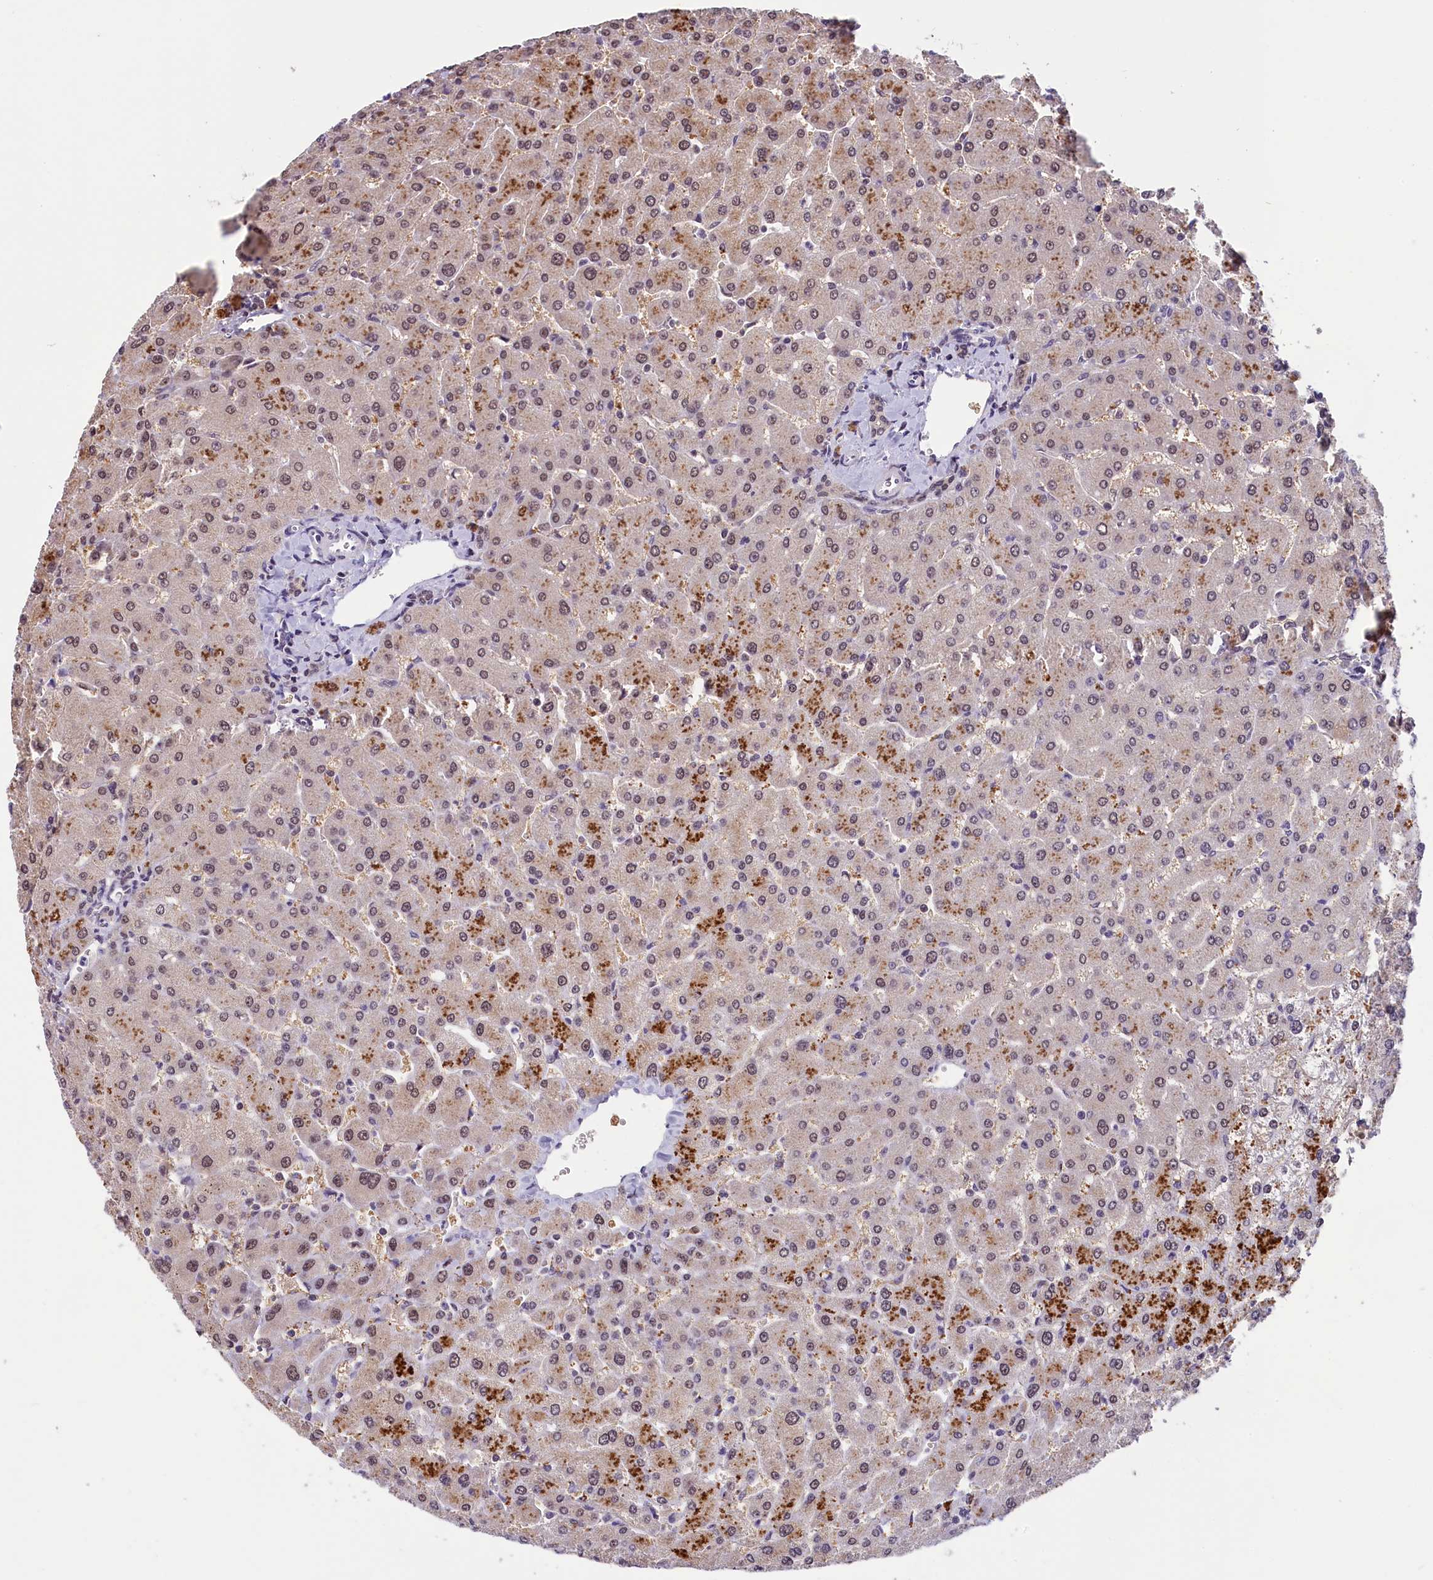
{"staining": {"intensity": "weak", "quantity": ">75%", "location": "nuclear"}, "tissue": "liver", "cell_type": "Cholangiocytes", "image_type": "normal", "snomed": [{"axis": "morphology", "description": "Normal tissue, NOS"}, {"axis": "topography", "description": "Liver"}], "caption": "Human liver stained for a protein (brown) displays weak nuclear positive positivity in approximately >75% of cholangiocytes.", "gene": "ZC3H4", "patient": {"sex": "male", "age": 55}}